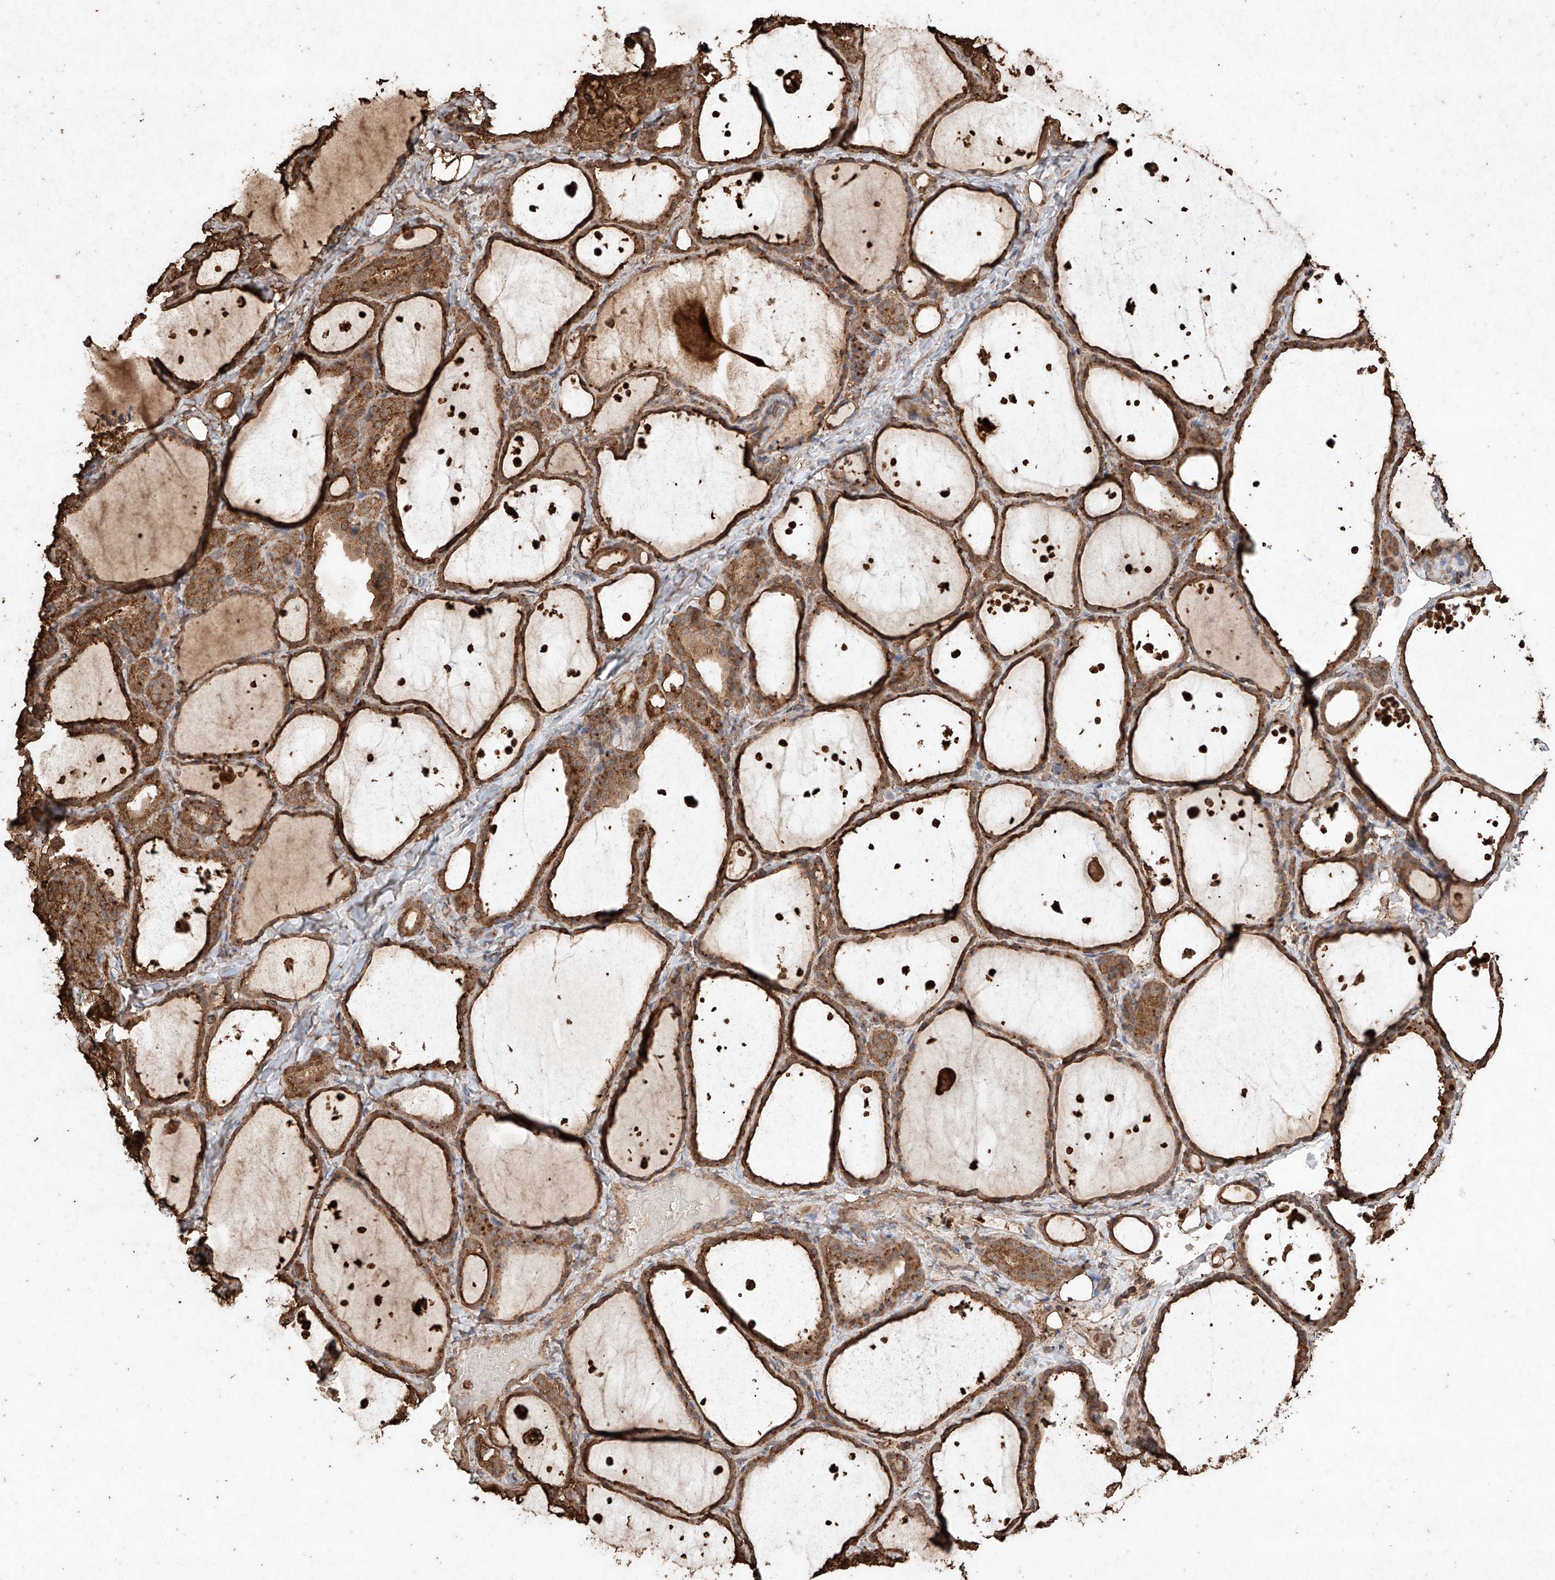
{"staining": {"intensity": "strong", "quantity": ">75%", "location": "cytoplasmic/membranous"}, "tissue": "thyroid gland", "cell_type": "Glandular cells", "image_type": "normal", "snomed": [{"axis": "morphology", "description": "Normal tissue, NOS"}, {"axis": "topography", "description": "Thyroid gland"}], "caption": "Benign thyroid gland reveals strong cytoplasmic/membranous expression in about >75% of glandular cells, visualized by immunohistochemistry. The staining is performed using DAB (3,3'-diaminobenzidine) brown chromogen to label protein expression. The nuclei are counter-stained blue using hematoxylin.", "gene": "M6PR", "patient": {"sex": "female", "age": 44}}